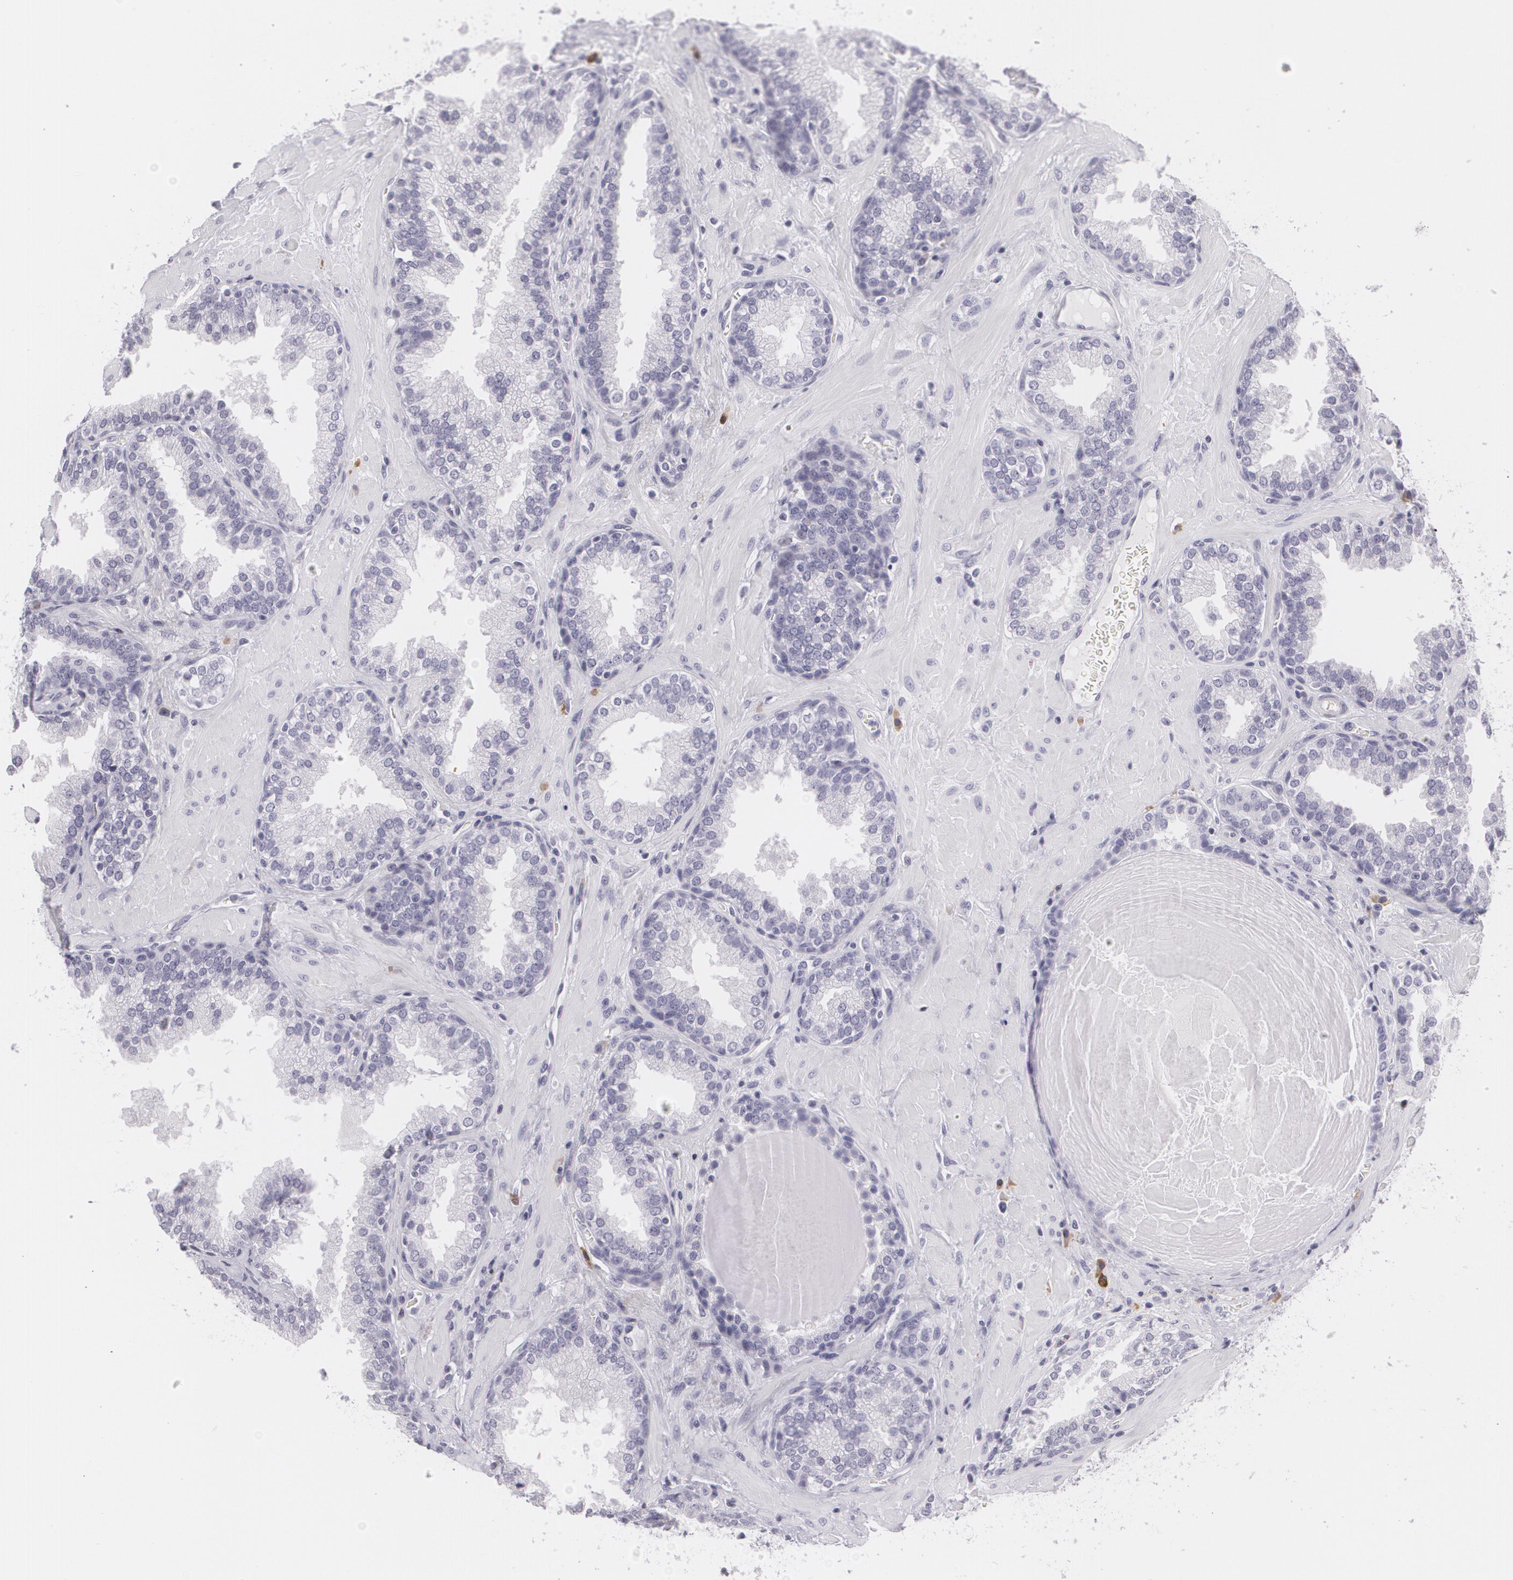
{"staining": {"intensity": "negative", "quantity": "none", "location": "none"}, "tissue": "prostate", "cell_type": "Glandular cells", "image_type": "normal", "snomed": [{"axis": "morphology", "description": "Normal tissue, NOS"}, {"axis": "topography", "description": "Prostate"}], "caption": "This is an immunohistochemistry (IHC) micrograph of unremarkable human prostate. There is no positivity in glandular cells.", "gene": "MAP2", "patient": {"sex": "male", "age": 51}}